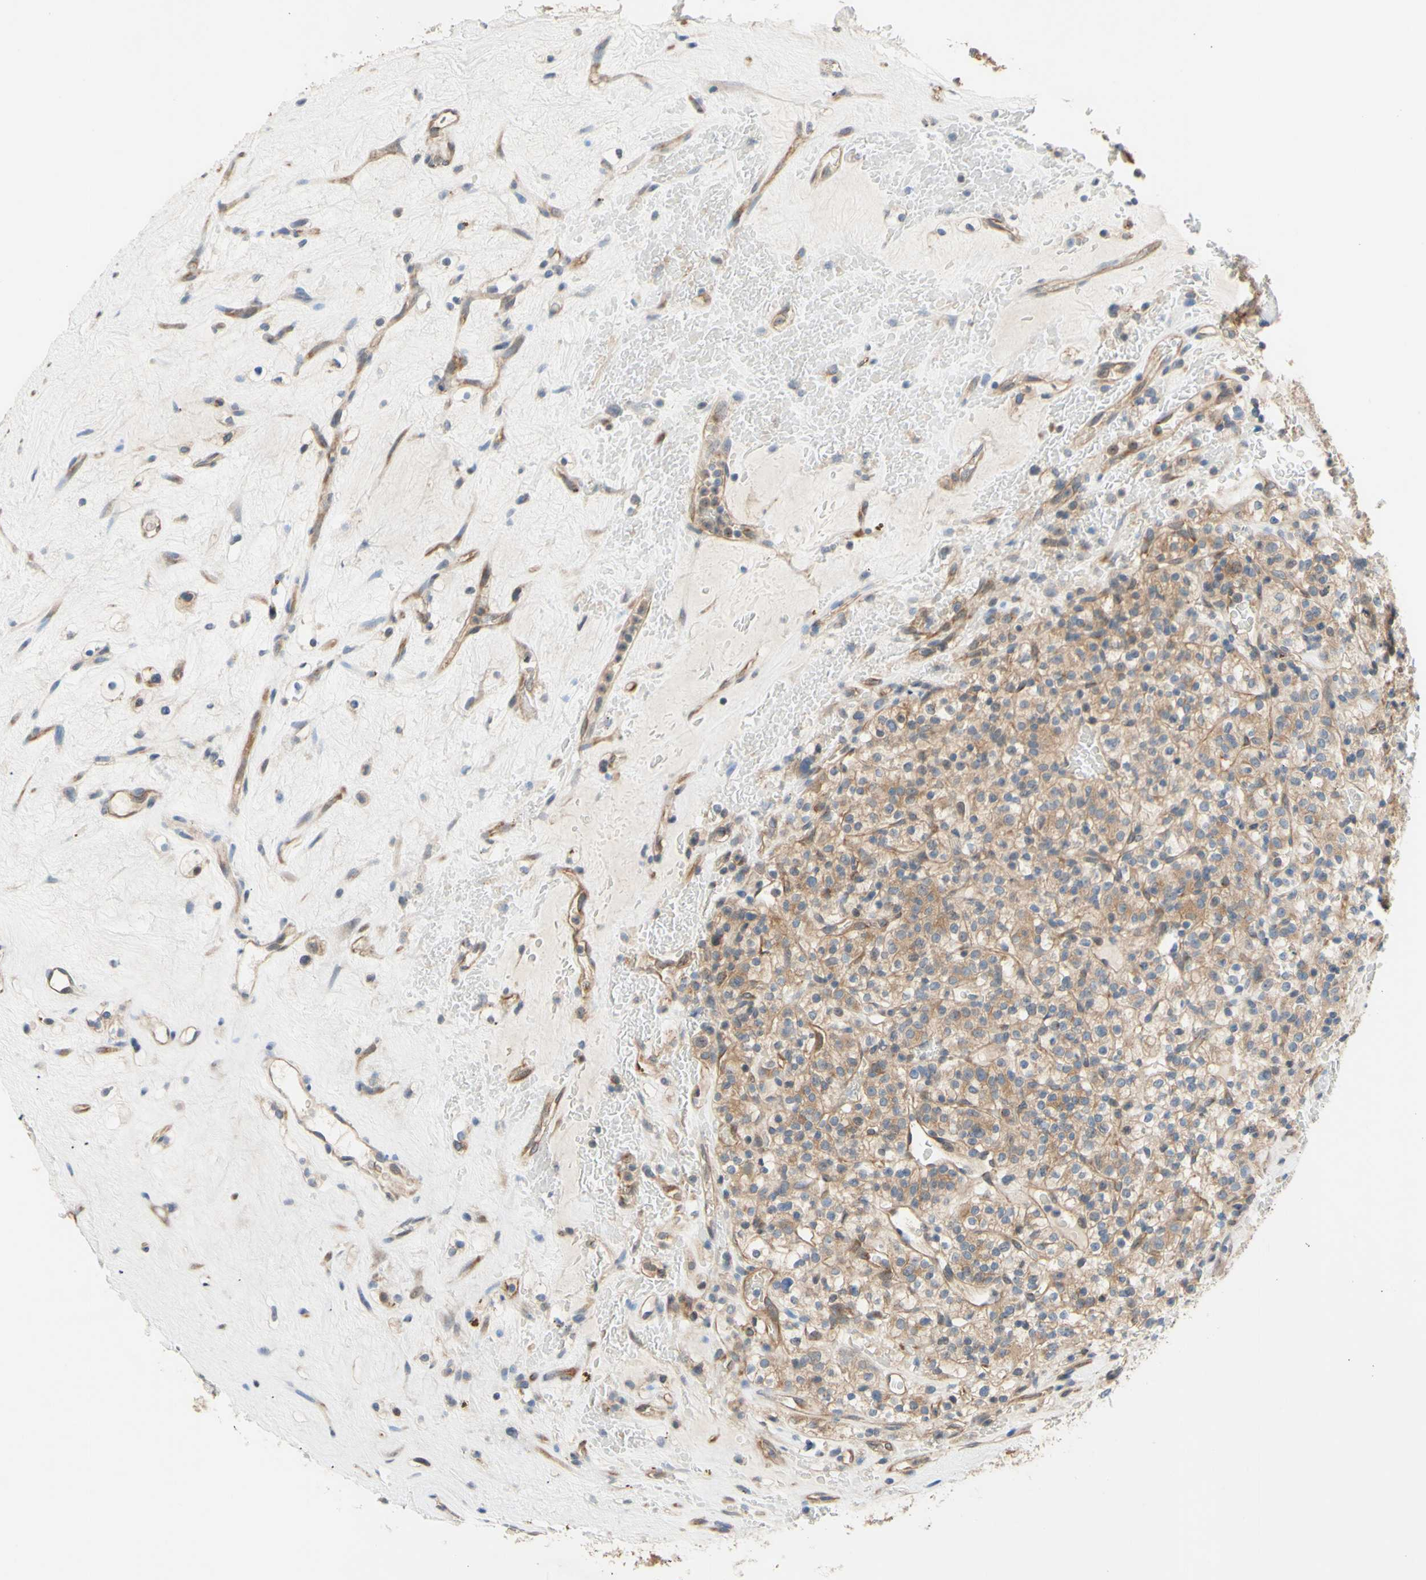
{"staining": {"intensity": "moderate", "quantity": ">75%", "location": "cytoplasmic/membranous"}, "tissue": "renal cancer", "cell_type": "Tumor cells", "image_type": "cancer", "snomed": [{"axis": "morphology", "description": "Normal tissue, NOS"}, {"axis": "morphology", "description": "Adenocarcinoma, NOS"}, {"axis": "topography", "description": "Kidney"}], "caption": "Moderate cytoplasmic/membranous expression is seen in about >75% of tumor cells in renal cancer.", "gene": "DYNLRB1", "patient": {"sex": "female", "age": 72}}